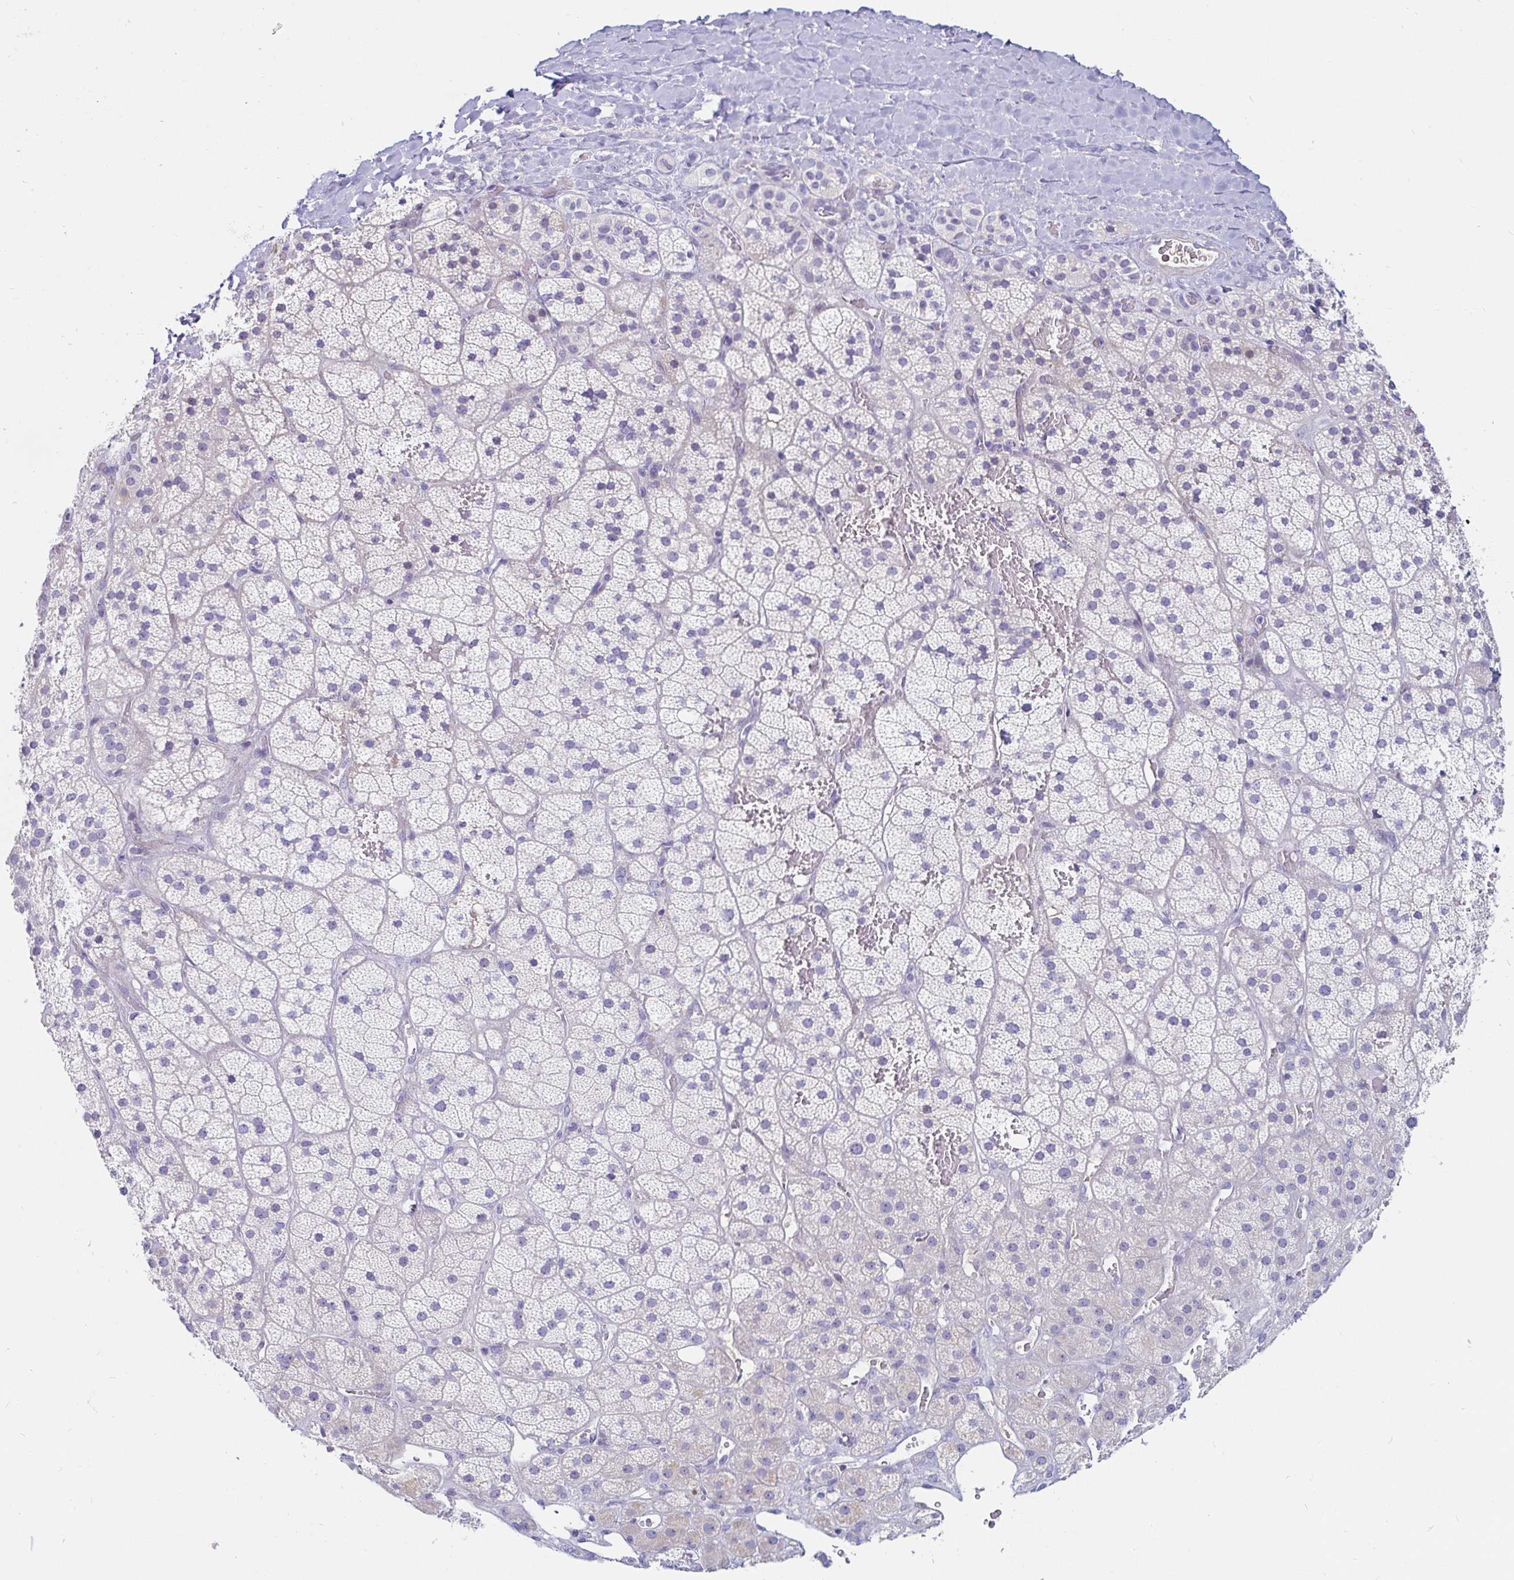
{"staining": {"intensity": "moderate", "quantity": "<25%", "location": "cytoplasmic/membranous"}, "tissue": "adrenal gland", "cell_type": "Glandular cells", "image_type": "normal", "snomed": [{"axis": "morphology", "description": "Normal tissue, NOS"}, {"axis": "topography", "description": "Adrenal gland"}], "caption": "IHC micrograph of benign adrenal gland: human adrenal gland stained using immunohistochemistry reveals low levels of moderate protein expression localized specifically in the cytoplasmic/membranous of glandular cells, appearing as a cytoplasmic/membranous brown color.", "gene": "C4orf17", "patient": {"sex": "male", "age": 57}}